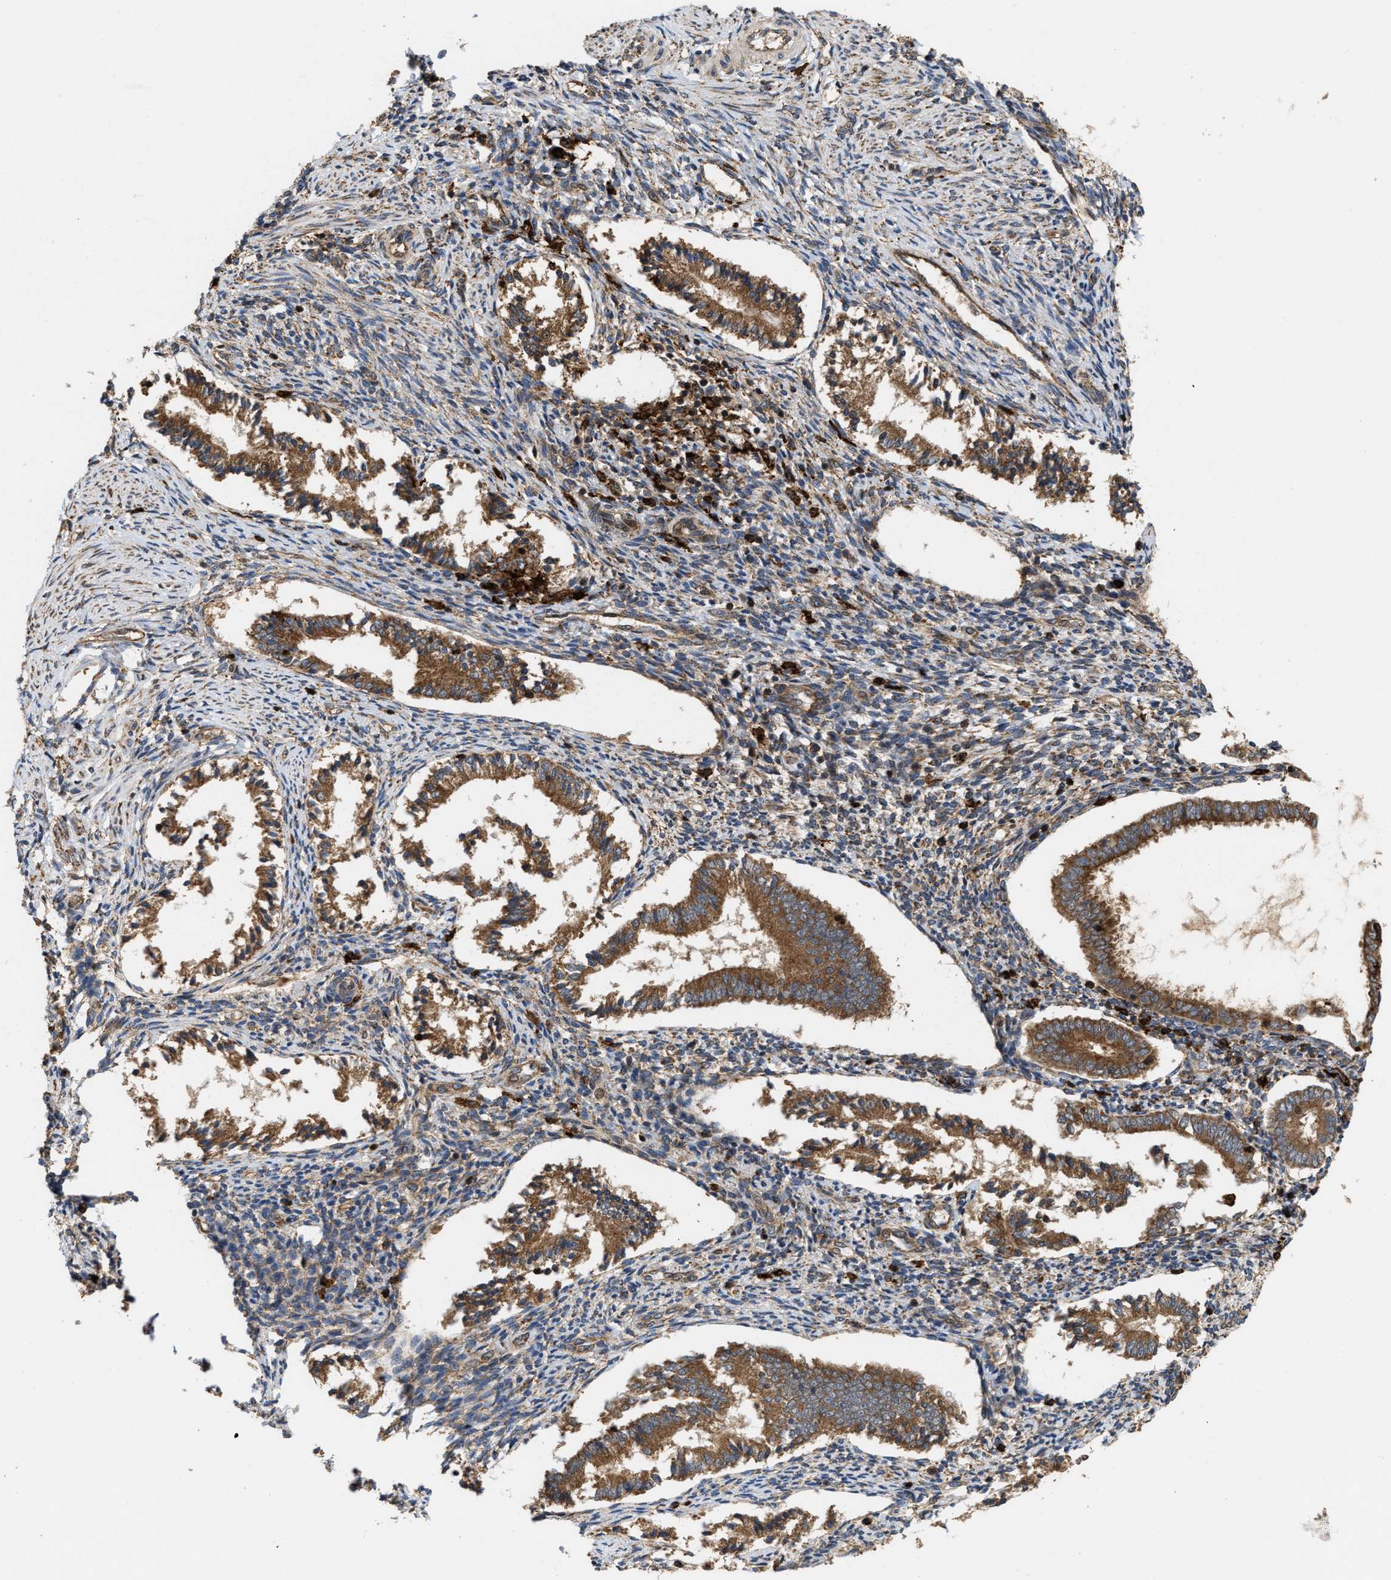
{"staining": {"intensity": "moderate", "quantity": "25%-75%", "location": "cytoplasmic/membranous"}, "tissue": "endometrium", "cell_type": "Cells in endometrial stroma", "image_type": "normal", "snomed": [{"axis": "morphology", "description": "Normal tissue, NOS"}, {"axis": "topography", "description": "Endometrium"}], "caption": "Immunohistochemistry (IHC) of normal human endometrium exhibits medium levels of moderate cytoplasmic/membranous staining in approximately 25%-75% of cells in endometrial stroma.", "gene": "IQCE", "patient": {"sex": "female", "age": 42}}